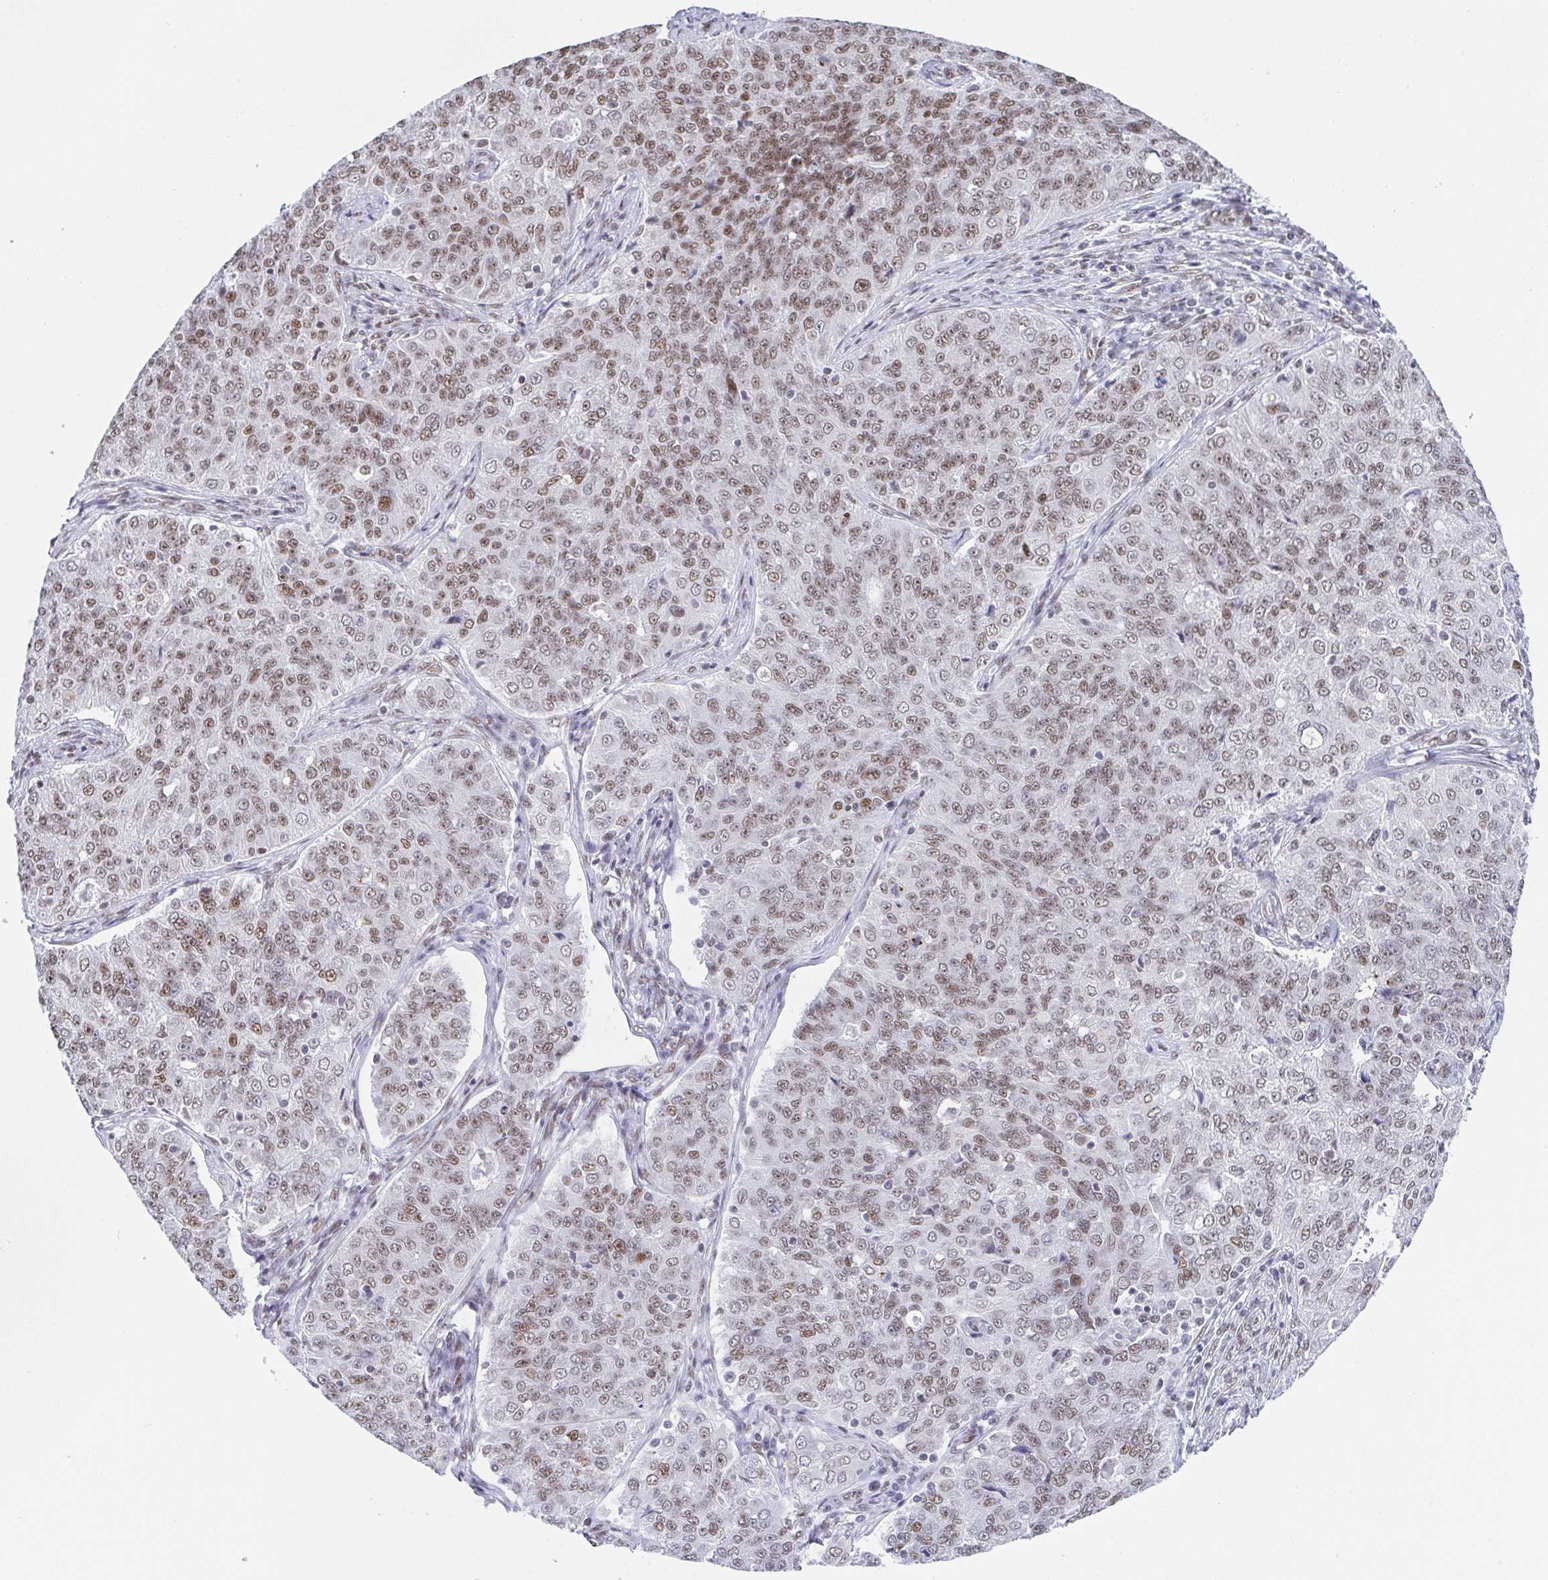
{"staining": {"intensity": "moderate", "quantity": ">75%", "location": "nuclear"}, "tissue": "endometrial cancer", "cell_type": "Tumor cells", "image_type": "cancer", "snomed": [{"axis": "morphology", "description": "Adenocarcinoma, NOS"}, {"axis": "topography", "description": "Endometrium"}], "caption": "High-power microscopy captured an immunohistochemistry (IHC) image of endometrial cancer (adenocarcinoma), revealing moderate nuclear positivity in approximately >75% of tumor cells.", "gene": "SLC7A10", "patient": {"sex": "female", "age": 43}}